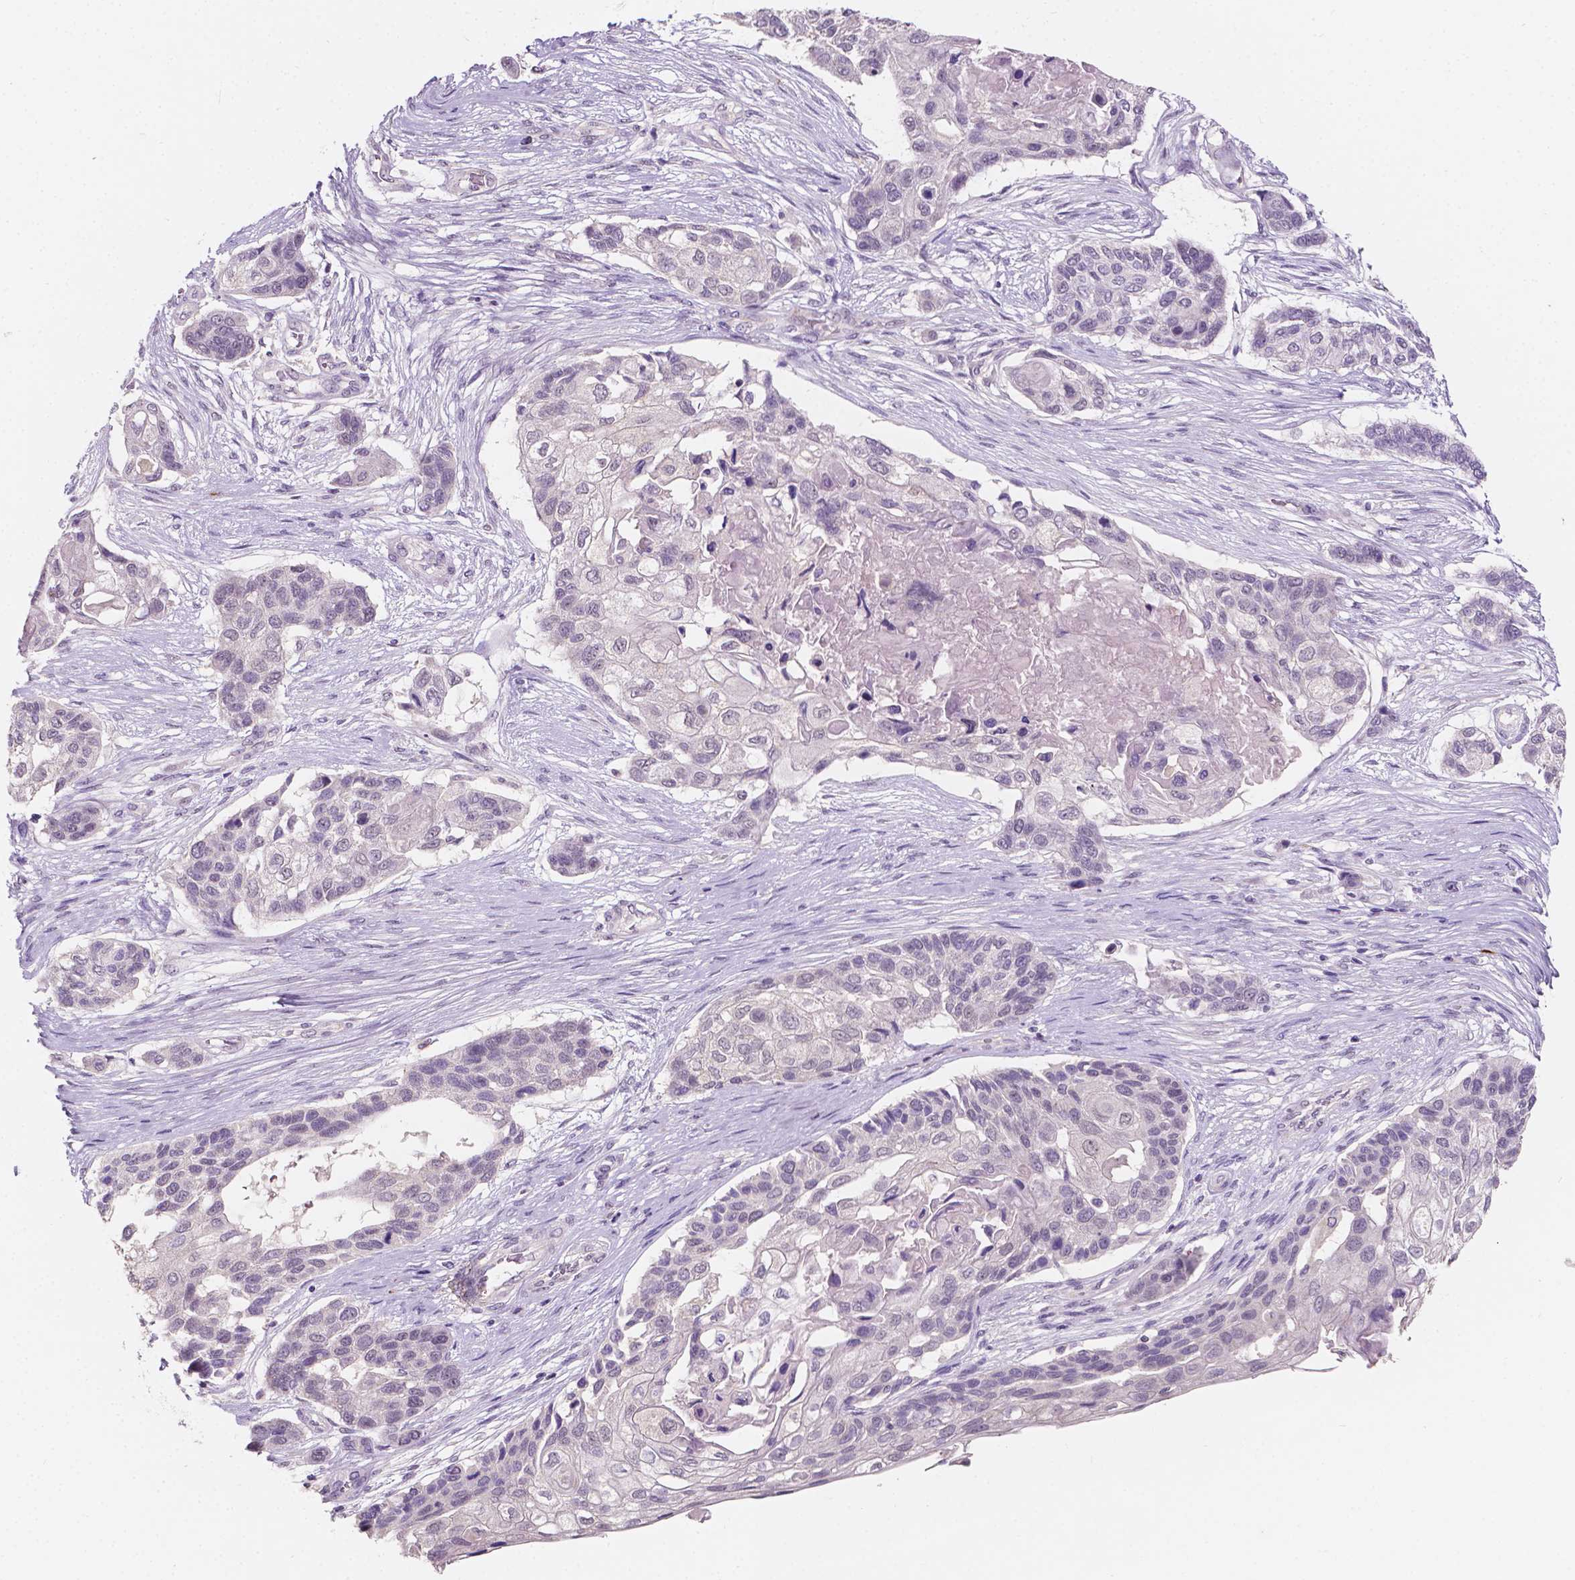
{"staining": {"intensity": "negative", "quantity": "none", "location": "none"}, "tissue": "lung cancer", "cell_type": "Tumor cells", "image_type": "cancer", "snomed": [{"axis": "morphology", "description": "Squamous cell carcinoma, NOS"}, {"axis": "topography", "description": "Lung"}], "caption": "Tumor cells show no significant staining in squamous cell carcinoma (lung). The staining was performed using DAB (3,3'-diaminobenzidine) to visualize the protein expression in brown, while the nuclei were stained in blue with hematoxylin (Magnification: 20x).", "gene": "SIRT2", "patient": {"sex": "male", "age": 69}}